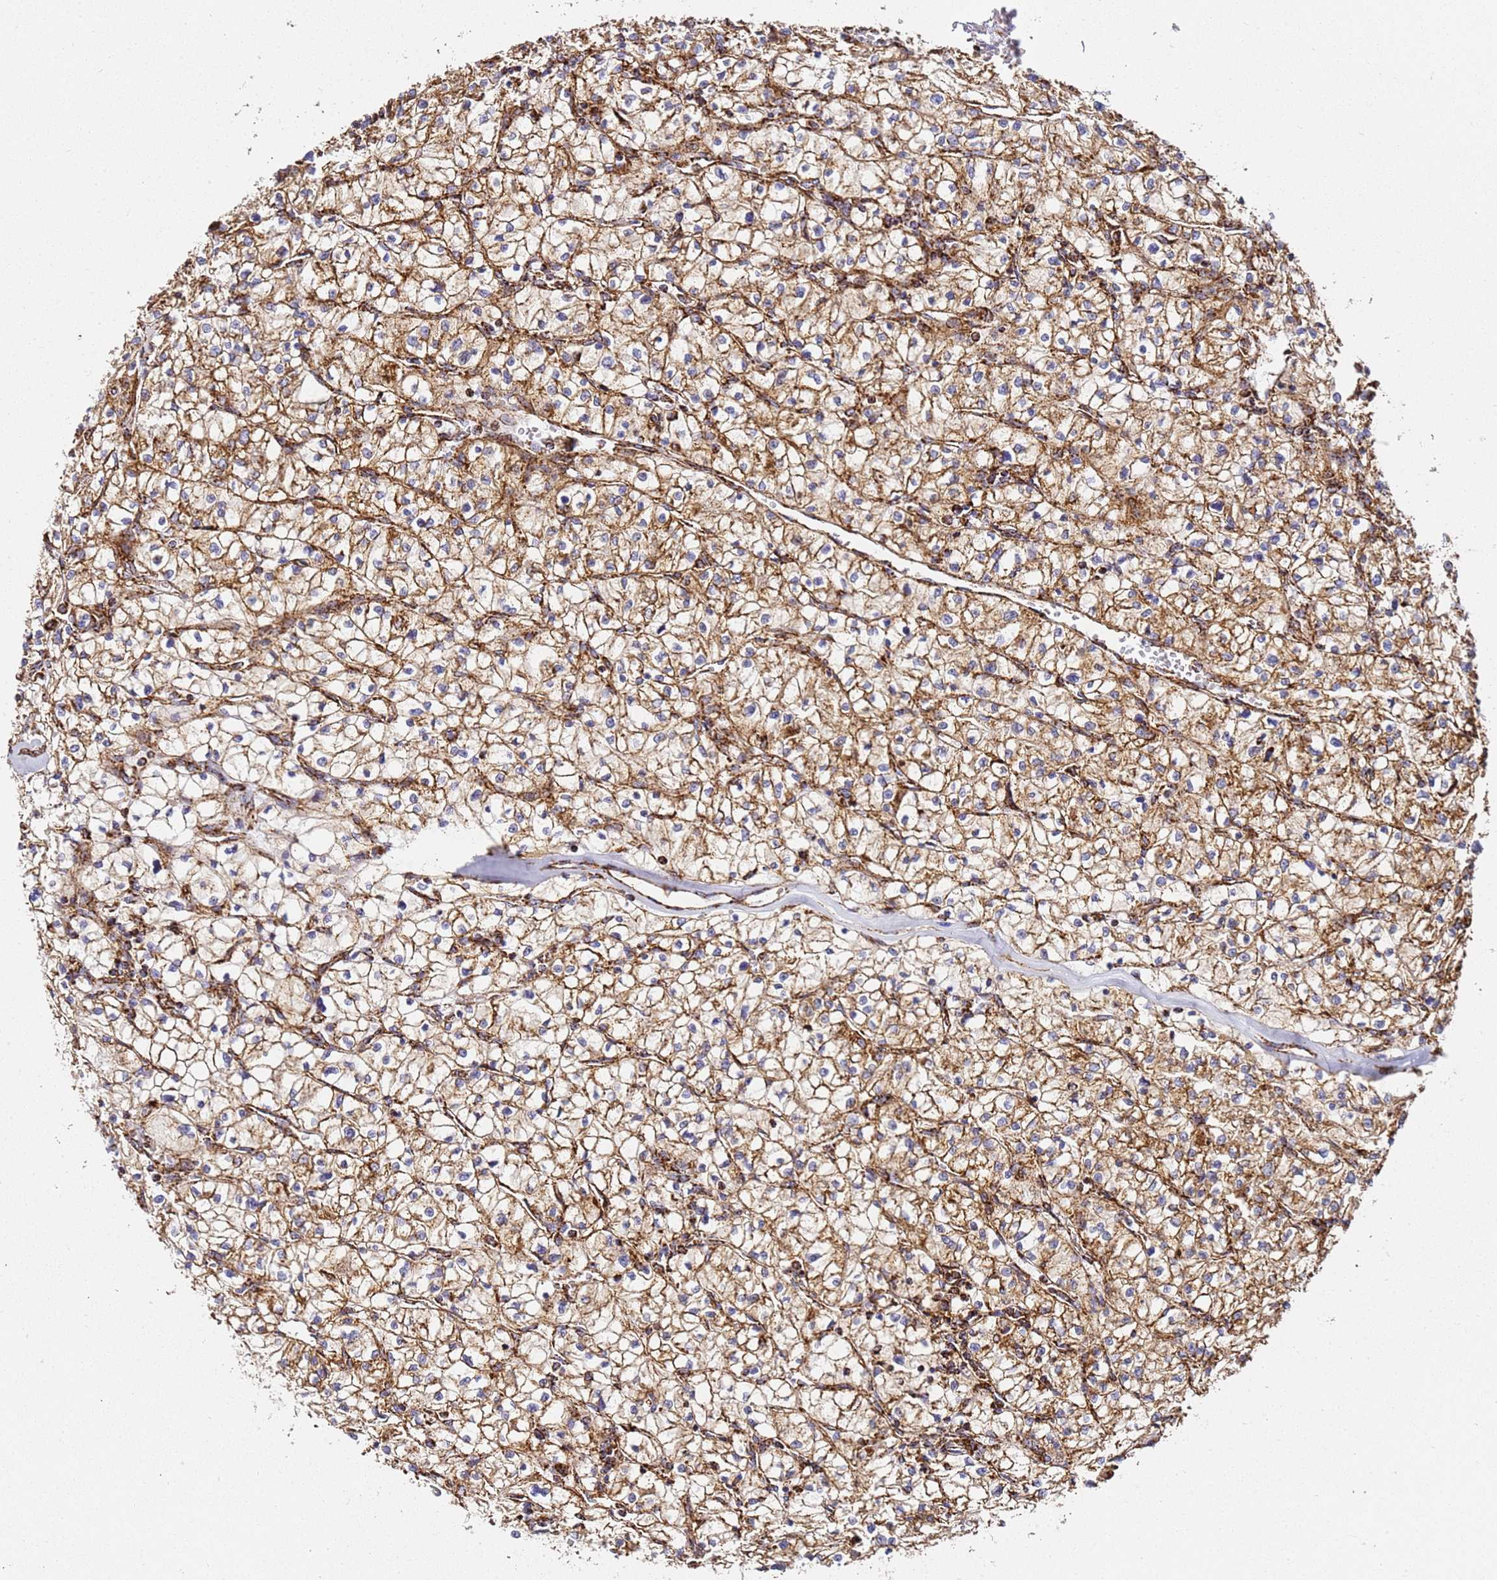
{"staining": {"intensity": "moderate", "quantity": ">75%", "location": "cytoplasmic/membranous"}, "tissue": "renal cancer", "cell_type": "Tumor cells", "image_type": "cancer", "snomed": [{"axis": "morphology", "description": "Adenocarcinoma, NOS"}, {"axis": "topography", "description": "Kidney"}], "caption": "Immunohistochemical staining of adenocarcinoma (renal) shows medium levels of moderate cytoplasmic/membranous protein expression in approximately >75% of tumor cells.", "gene": "NDUFA3", "patient": {"sex": "female", "age": 64}}